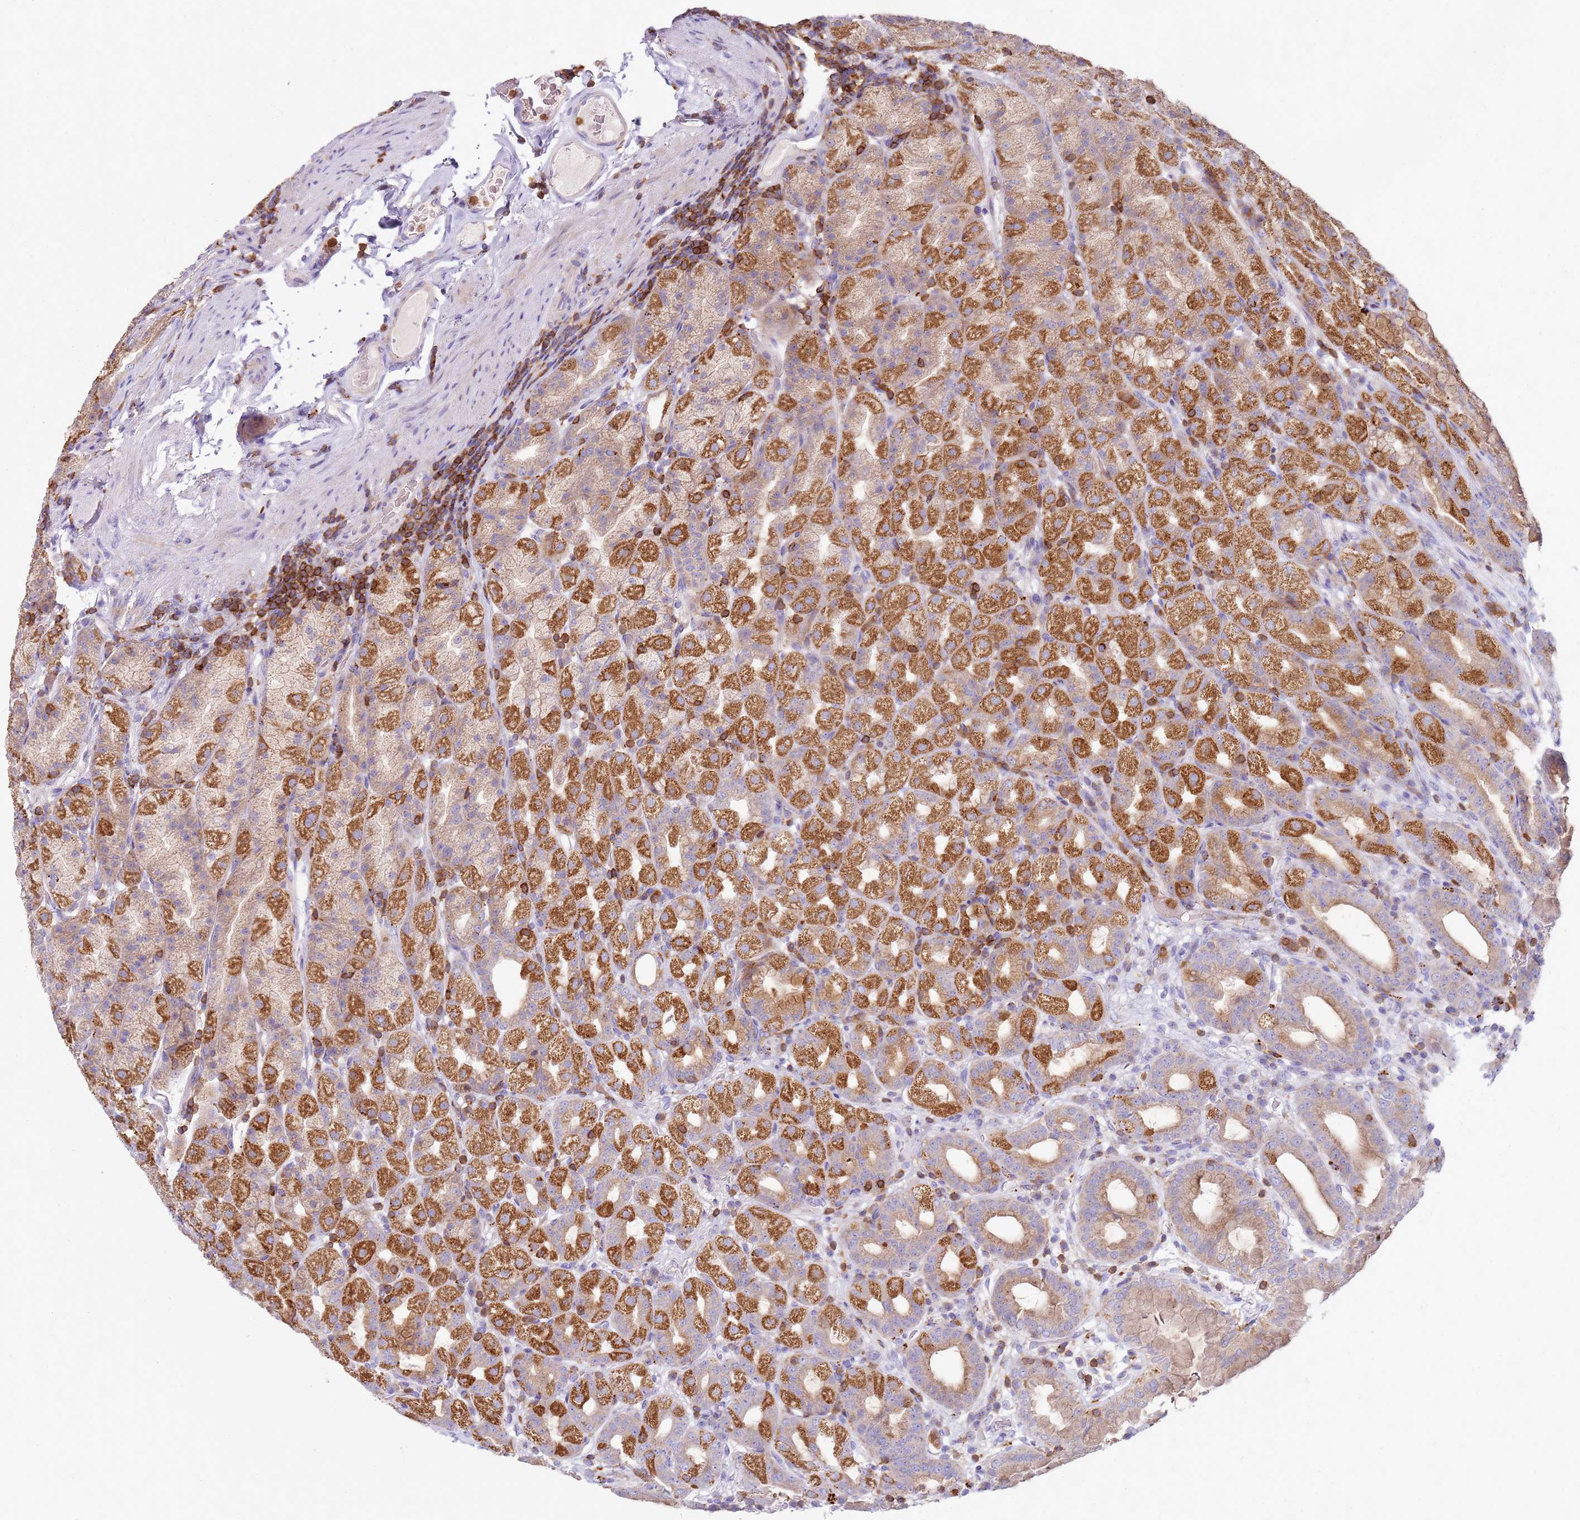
{"staining": {"intensity": "strong", "quantity": ">75%", "location": "cytoplasmic/membranous"}, "tissue": "stomach", "cell_type": "Glandular cells", "image_type": "normal", "snomed": [{"axis": "morphology", "description": "Normal tissue, NOS"}, {"axis": "topography", "description": "Stomach, upper"}, {"axis": "topography", "description": "Stomach"}], "caption": "Stomach stained for a protein (brown) exhibits strong cytoplasmic/membranous positive positivity in approximately >75% of glandular cells.", "gene": "TTPAL", "patient": {"sex": "male", "age": 68}}